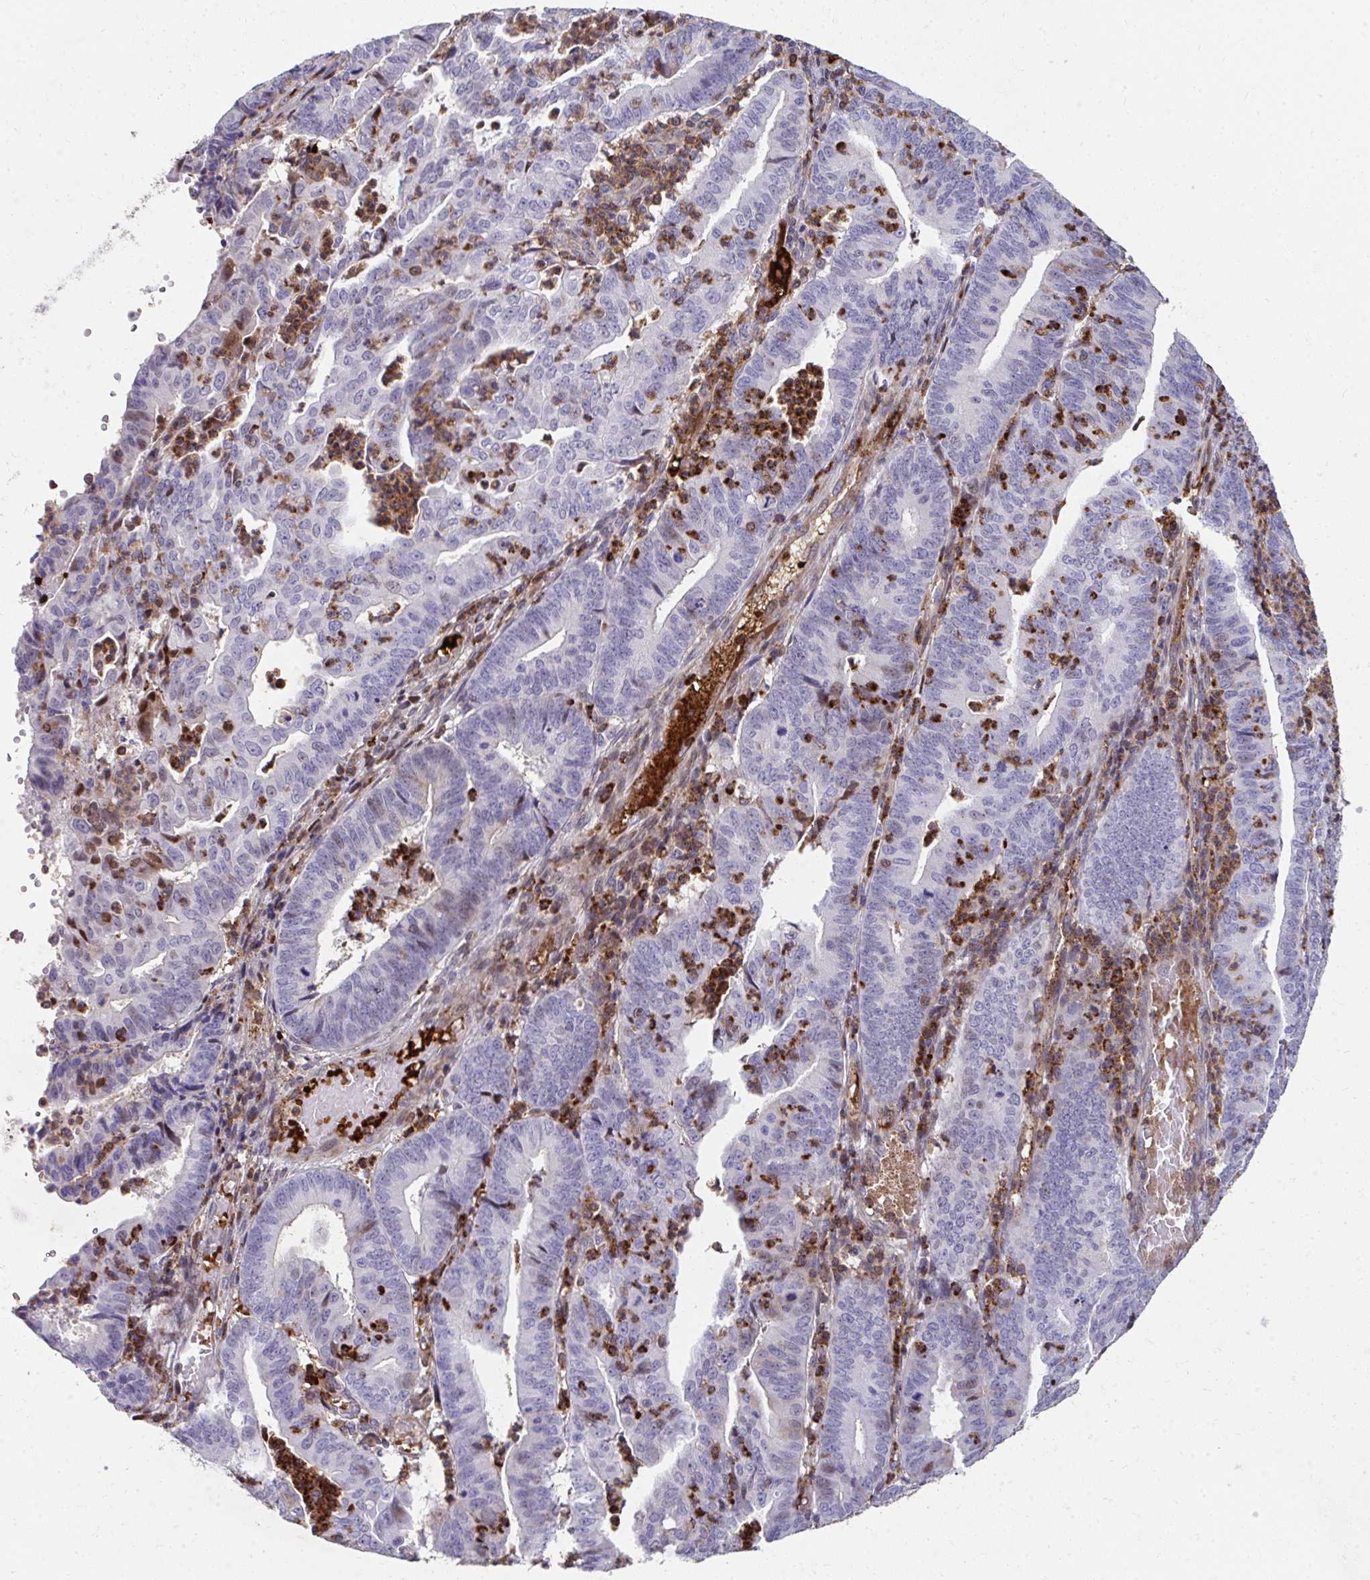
{"staining": {"intensity": "weak", "quantity": "<25%", "location": "nuclear"}, "tissue": "endometrial cancer", "cell_type": "Tumor cells", "image_type": "cancer", "snomed": [{"axis": "morphology", "description": "Adenocarcinoma, NOS"}, {"axis": "topography", "description": "Endometrium"}], "caption": "Adenocarcinoma (endometrial) was stained to show a protein in brown. There is no significant staining in tumor cells.", "gene": "FOXN3", "patient": {"sex": "female", "age": 60}}